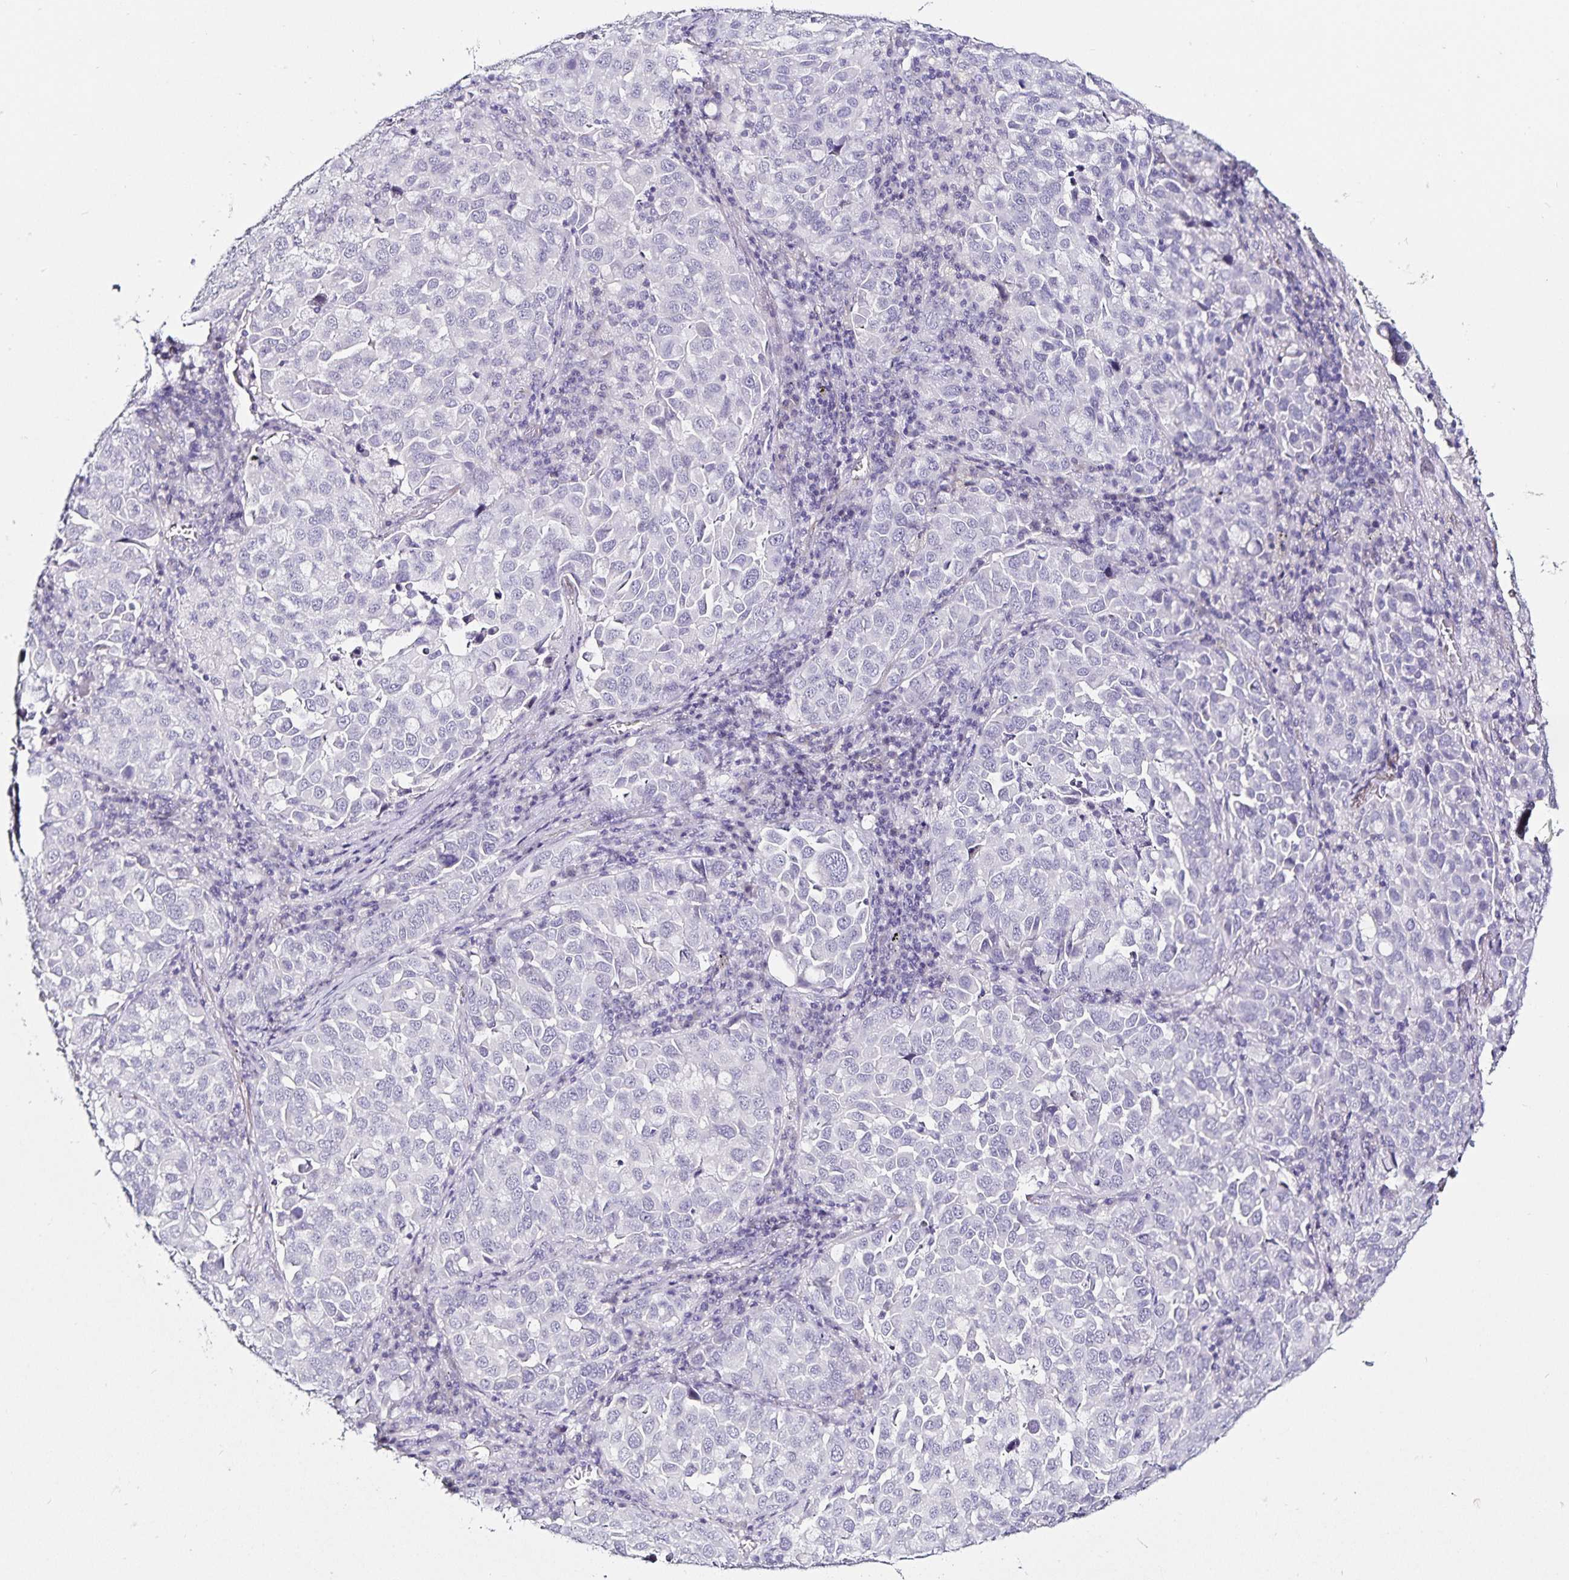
{"staining": {"intensity": "negative", "quantity": "none", "location": "none"}, "tissue": "lung cancer", "cell_type": "Tumor cells", "image_type": "cancer", "snomed": [{"axis": "morphology", "description": "Adenocarcinoma, NOS"}, {"axis": "morphology", "description": "Adenocarcinoma, metastatic, NOS"}, {"axis": "topography", "description": "Lymph node"}, {"axis": "topography", "description": "Lung"}], "caption": "Tumor cells show no significant protein expression in lung metastatic adenocarcinoma.", "gene": "TSPAN7", "patient": {"sex": "female", "age": 65}}